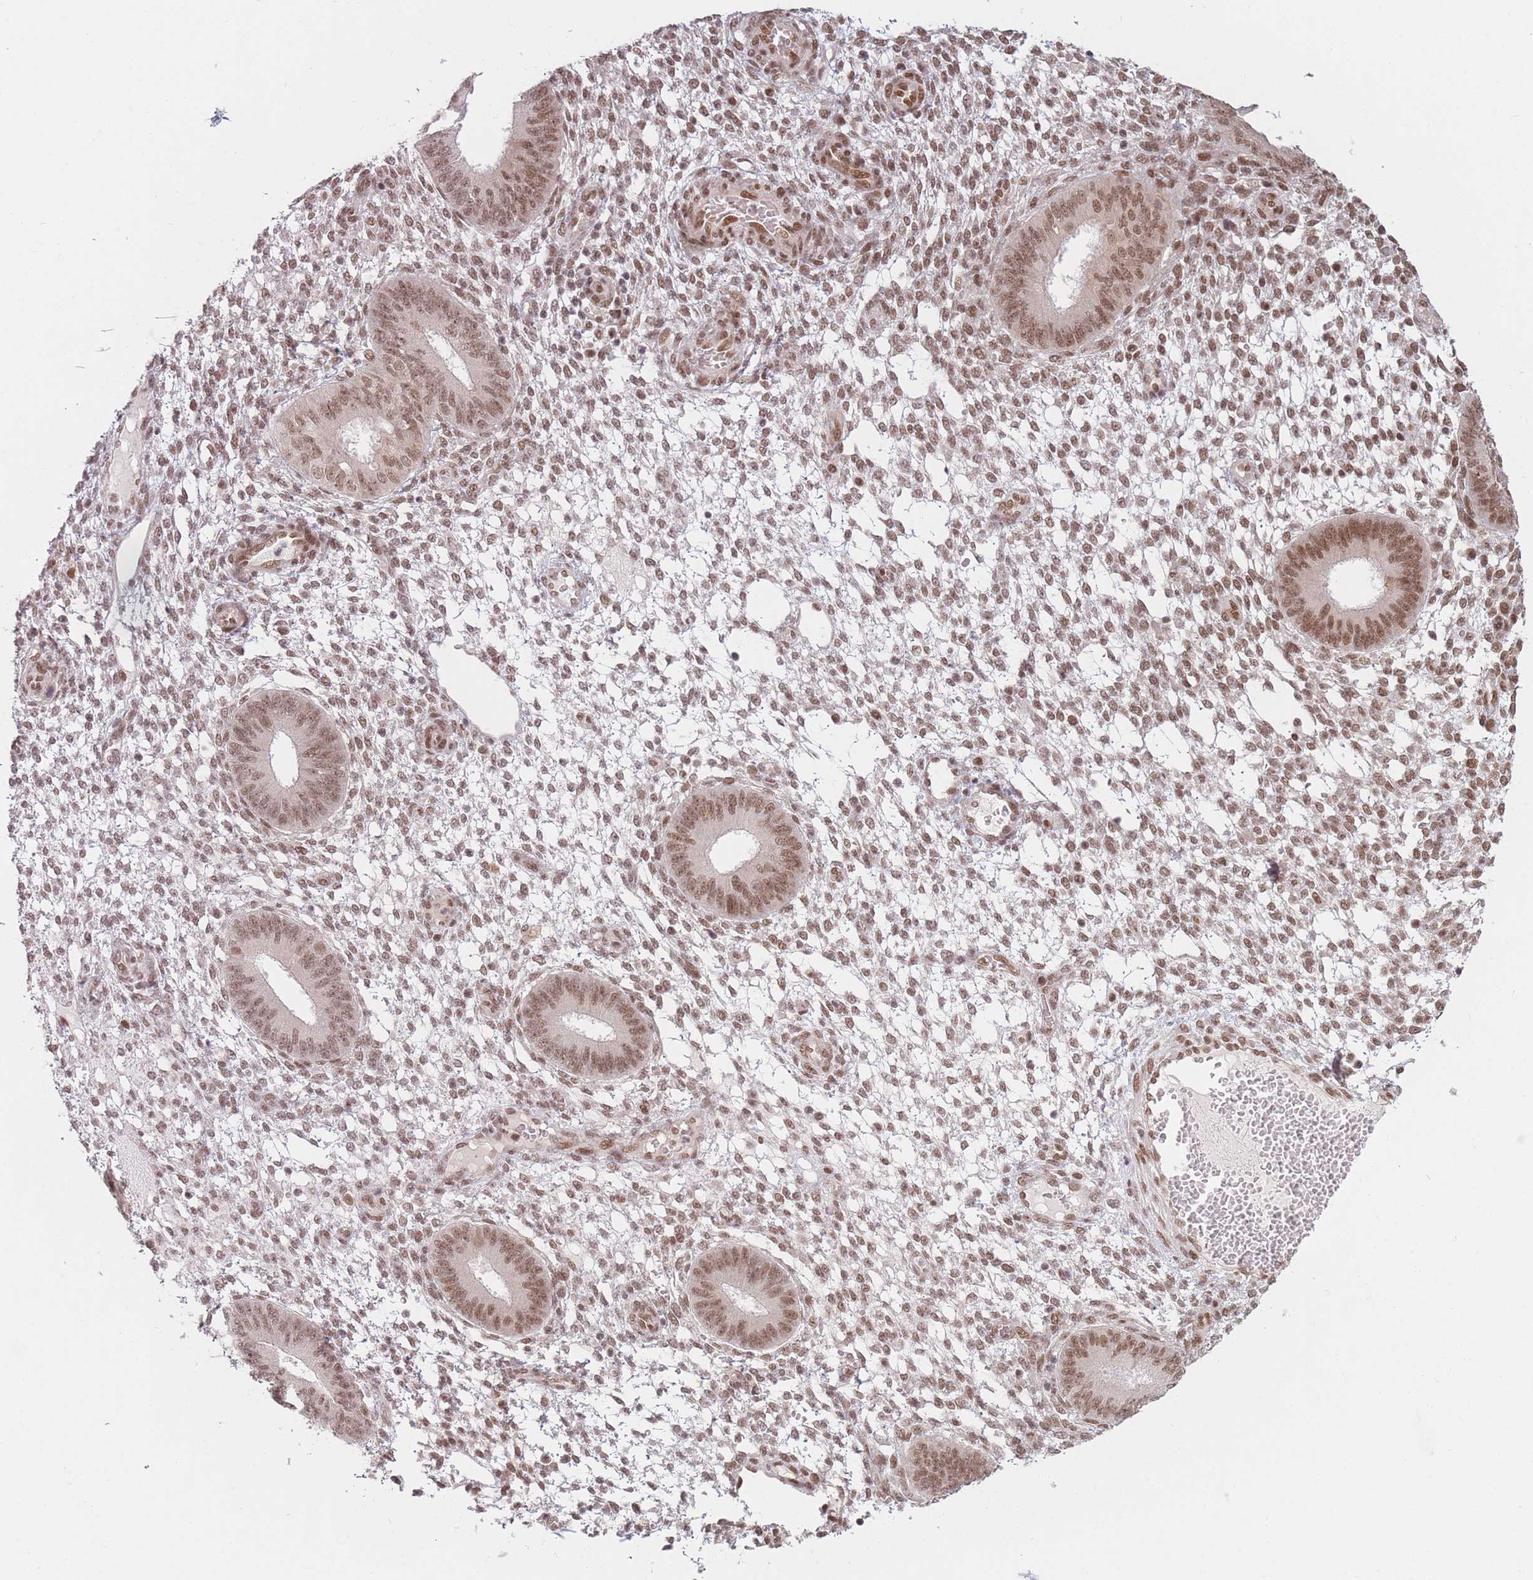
{"staining": {"intensity": "moderate", "quantity": ">75%", "location": "nuclear"}, "tissue": "endometrium", "cell_type": "Cells in endometrial stroma", "image_type": "normal", "snomed": [{"axis": "morphology", "description": "Normal tissue, NOS"}, {"axis": "topography", "description": "Endometrium"}], "caption": "A micrograph showing moderate nuclear expression in about >75% of cells in endometrial stroma in benign endometrium, as visualized by brown immunohistochemical staining.", "gene": "SUPT6H", "patient": {"sex": "female", "age": 49}}